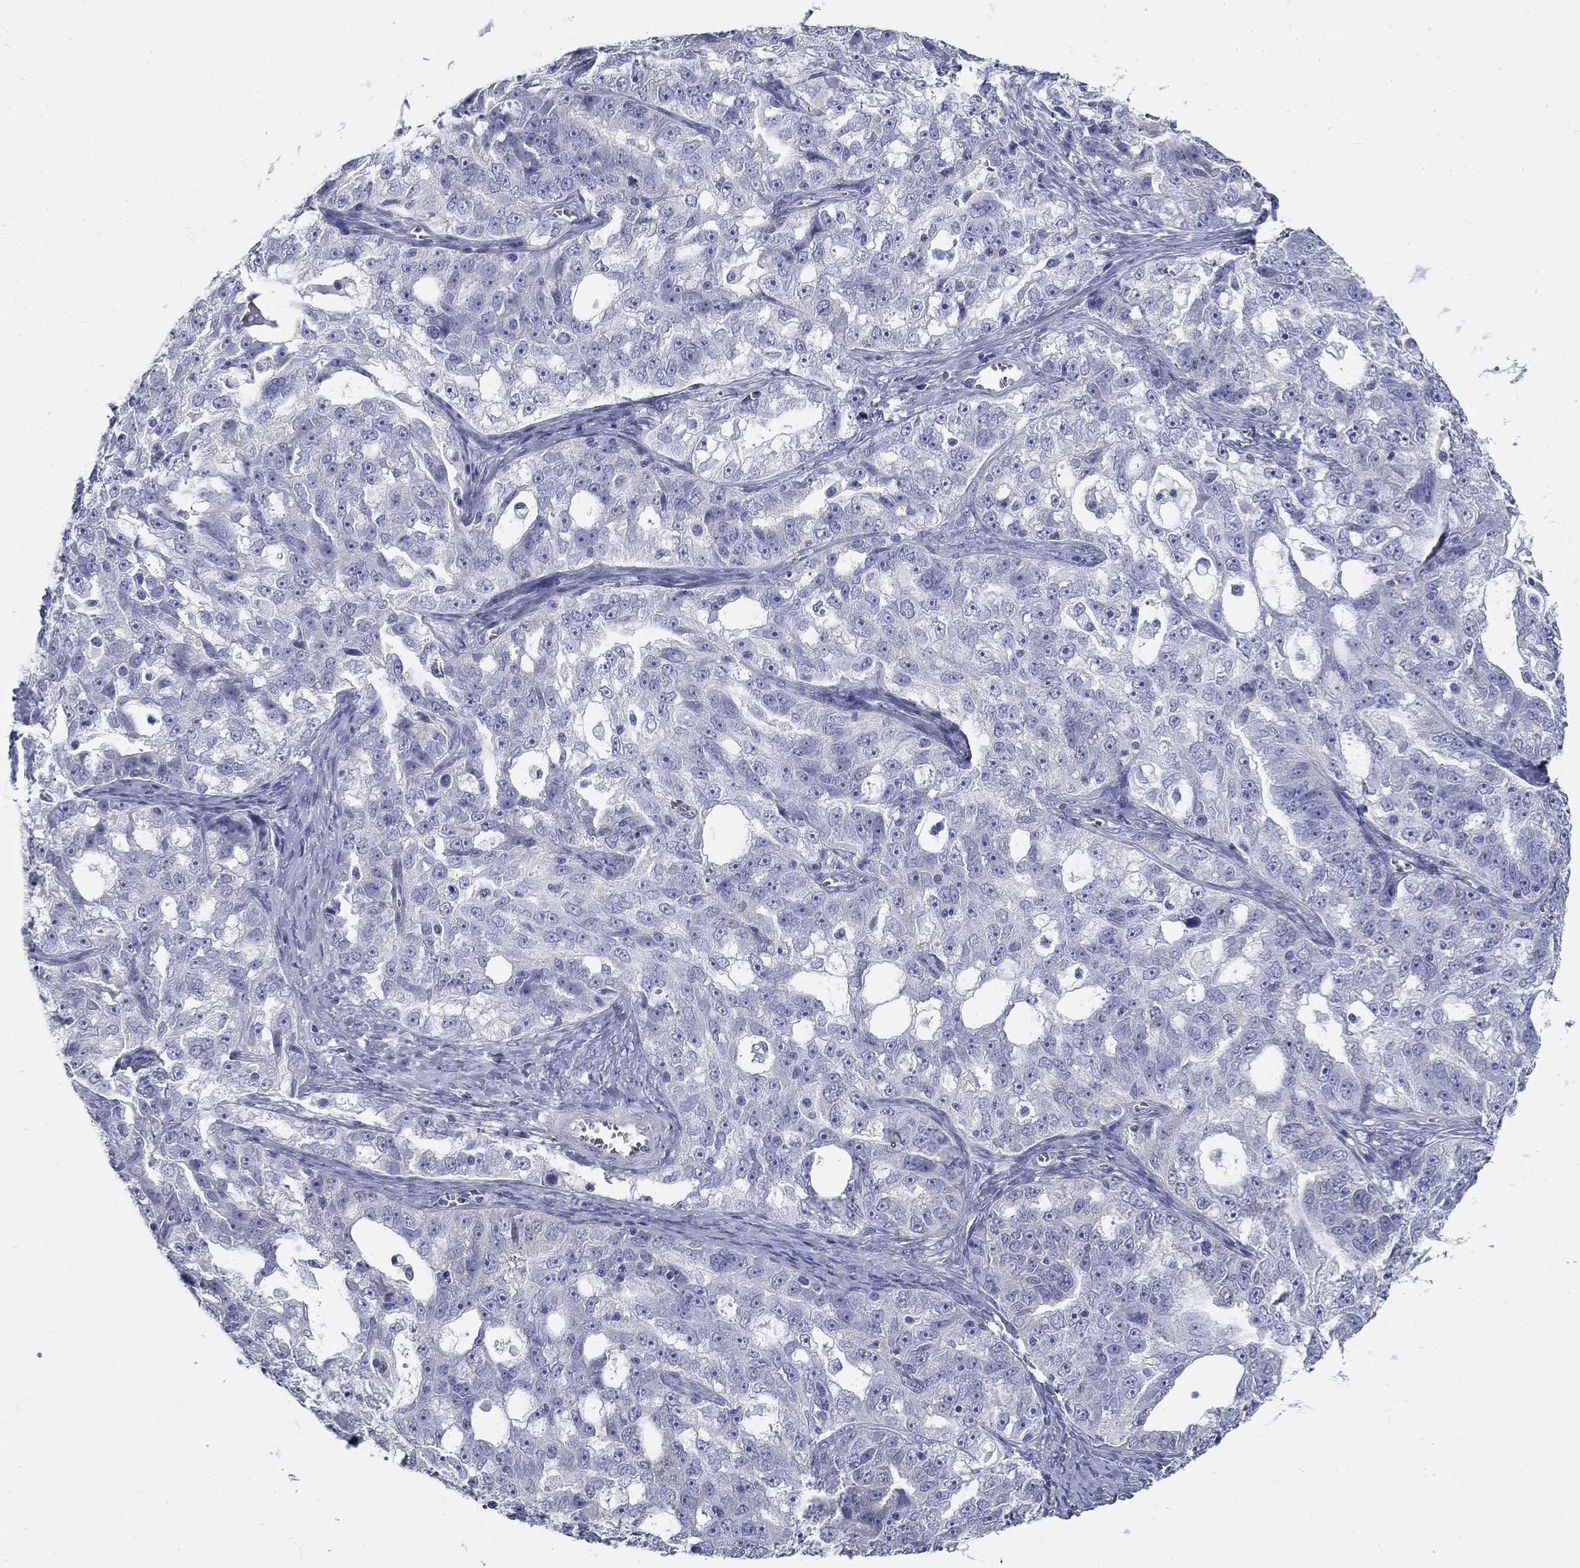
{"staining": {"intensity": "negative", "quantity": "none", "location": "none"}, "tissue": "ovarian cancer", "cell_type": "Tumor cells", "image_type": "cancer", "snomed": [{"axis": "morphology", "description": "Cystadenocarcinoma, serous, NOS"}, {"axis": "topography", "description": "Ovary"}], "caption": "Tumor cells show no significant expression in ovarian cancer.", "gene": "GALNTL5", "patient": {"sex": "female", "age": 51}}